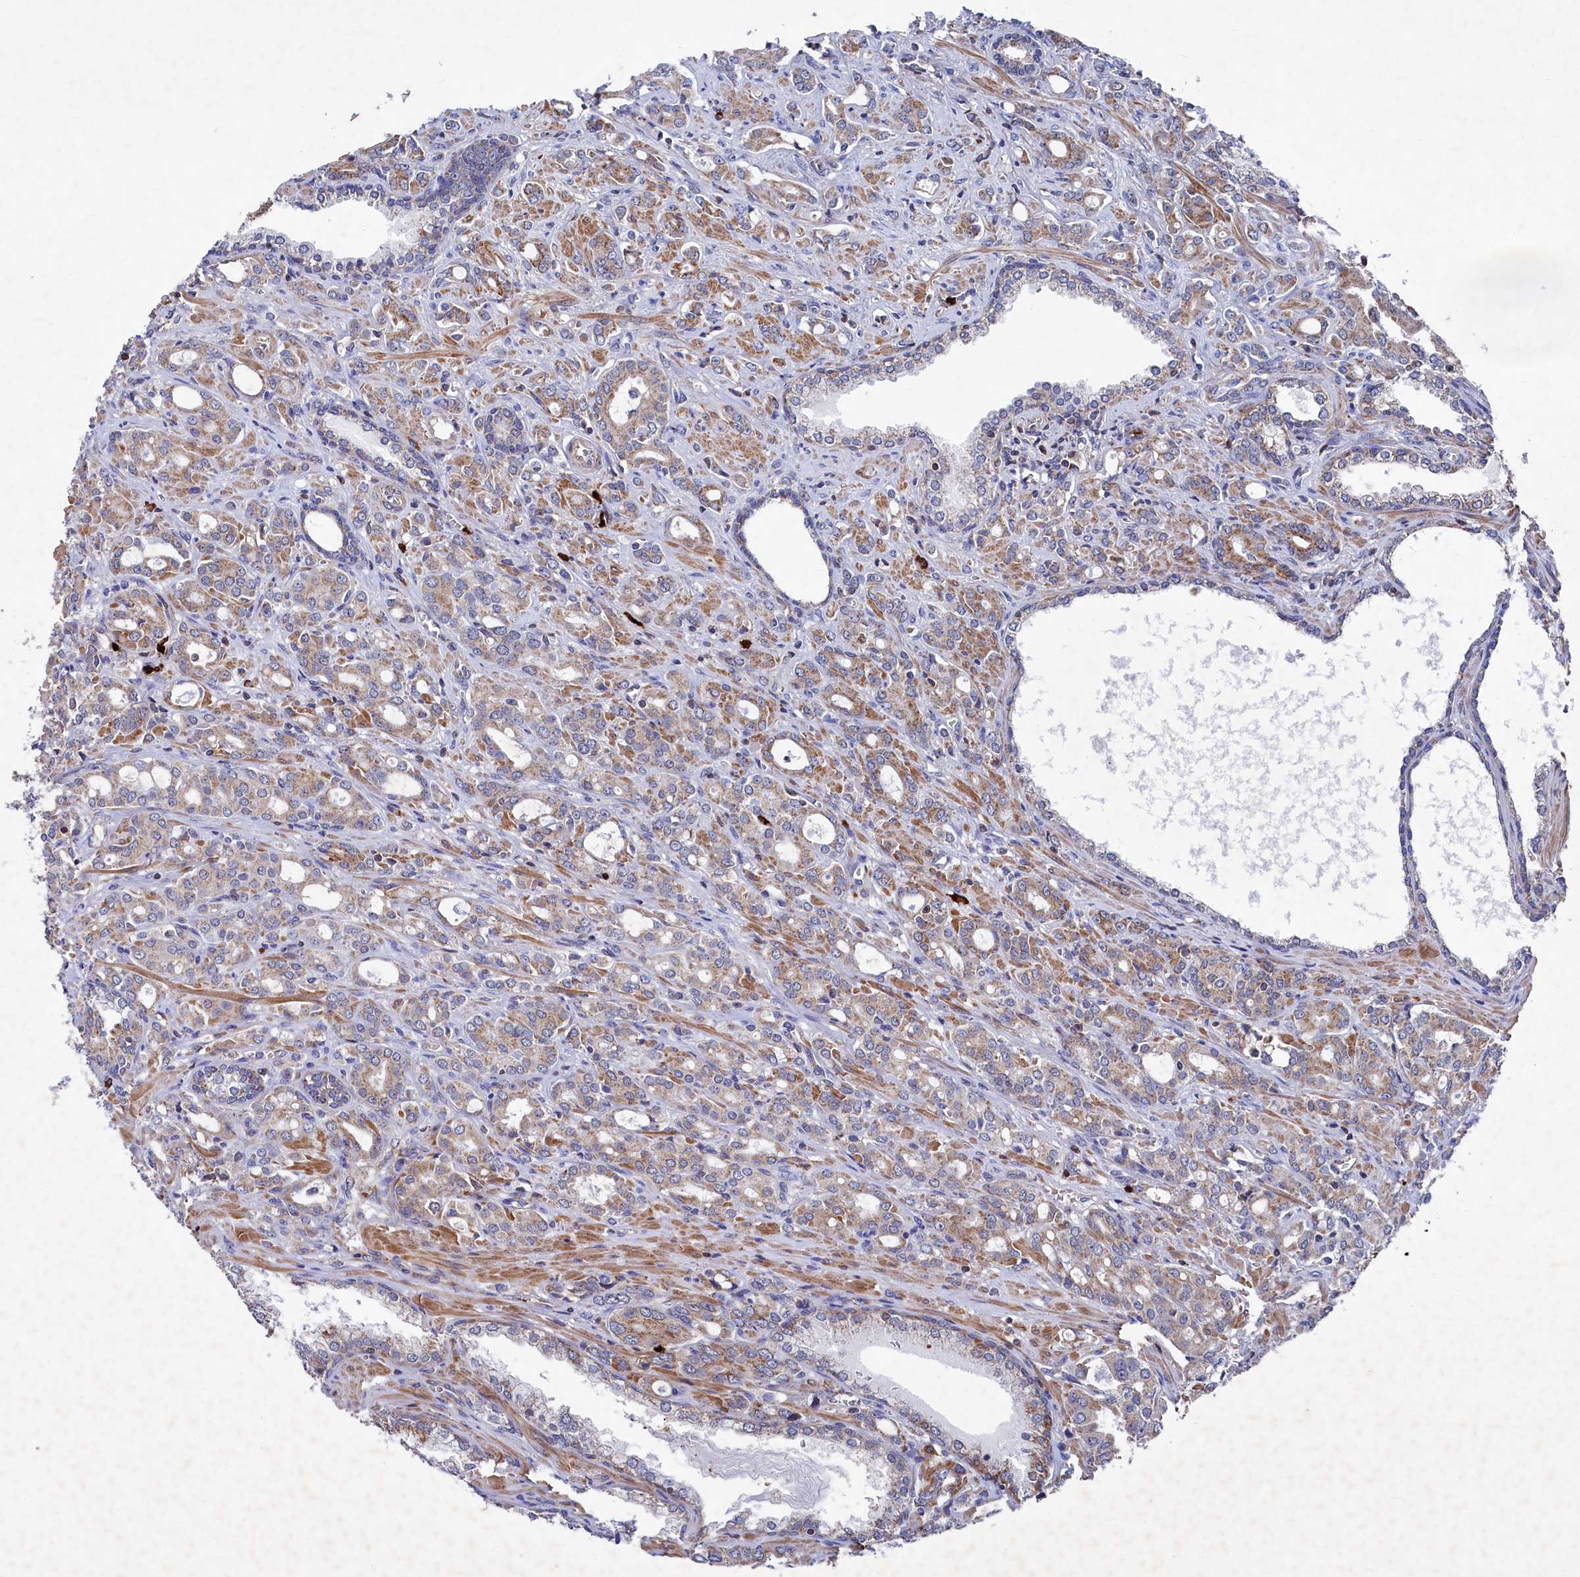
{"staining": {"intensity": "moderate", "quantity": ">75%", "location": "cytoplasmic/membranous"}, "tissue": "prostate cancer", "cell_type": "Tumor cells", "image_type": "cancer", "snomed": [{"axis": "morphology", "description": "Adenocarcinoma, High grade"}, {"axis": "topography", "description": "Prostate"}], "caption": "IHC micrograph of neoplastic tissue: human prostate cancer stained using immunohistochemistry (IHC) demonstrates medium levels of moderate protein expression localized specifically in the cytoplasmic/membranous of tumor cells, appearing as a cytoplasmic/membranous brown color.", "gene": "CHCHD1", "patient": {"sex": "male", "age": 72}}